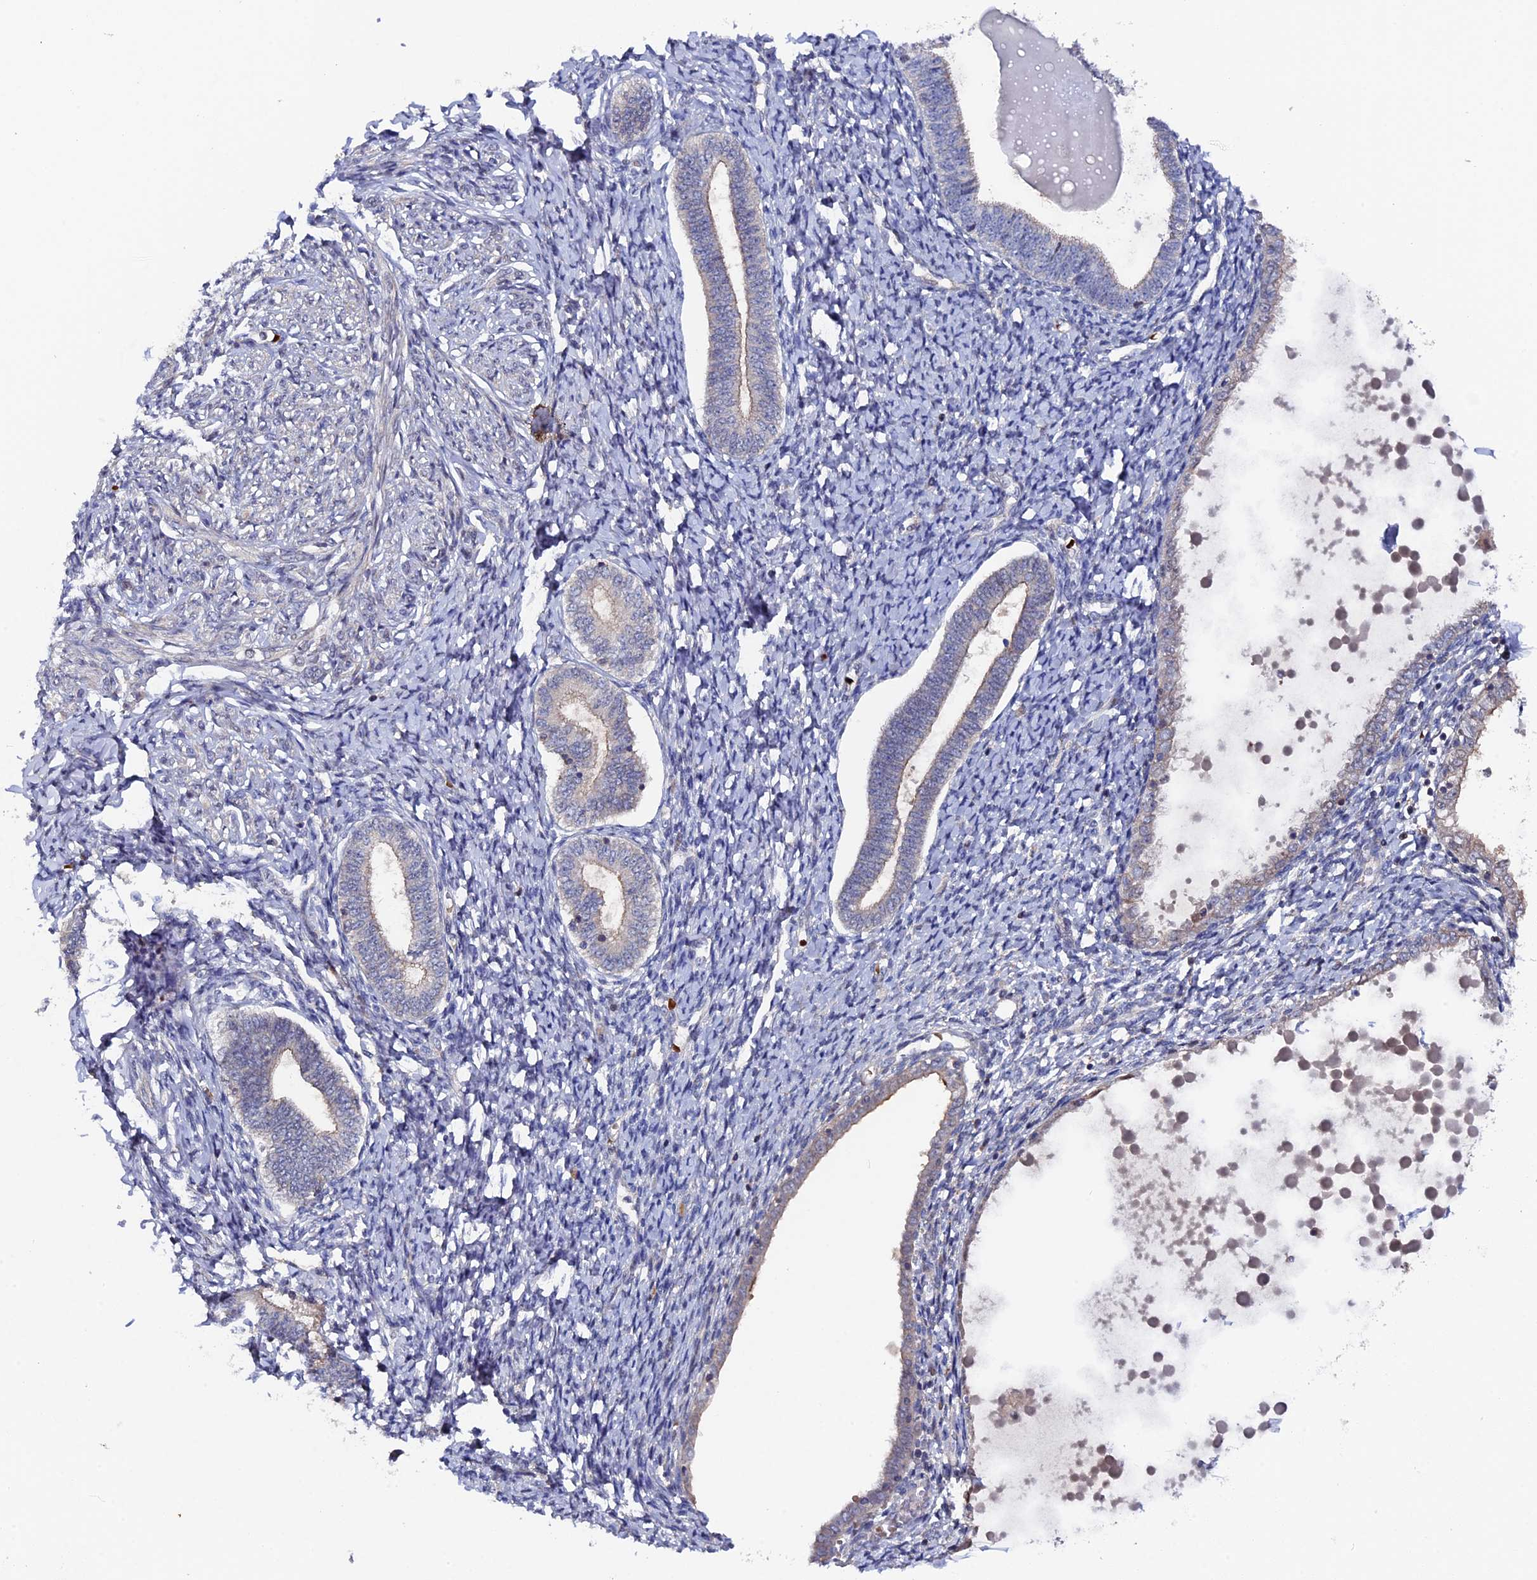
{"staining": {"intensity": "negative", "quantity": "none", "location": "none"}, "tissue": "endometrium", "cell_type": "Cells in endometrial stroma", "image_type": "normal", "snomed": [{"axis": "morphology", "description": "Normal tissue, NOS"}, {"axis": "topography", "description": "Endometrium"}], "caption": "This is an immunohistochemistry image of normal human endometrium. There is no staining in cells in endometrial stroma.", "gene": "TMC5", "patient": {"sex": "female", "age": 72}}